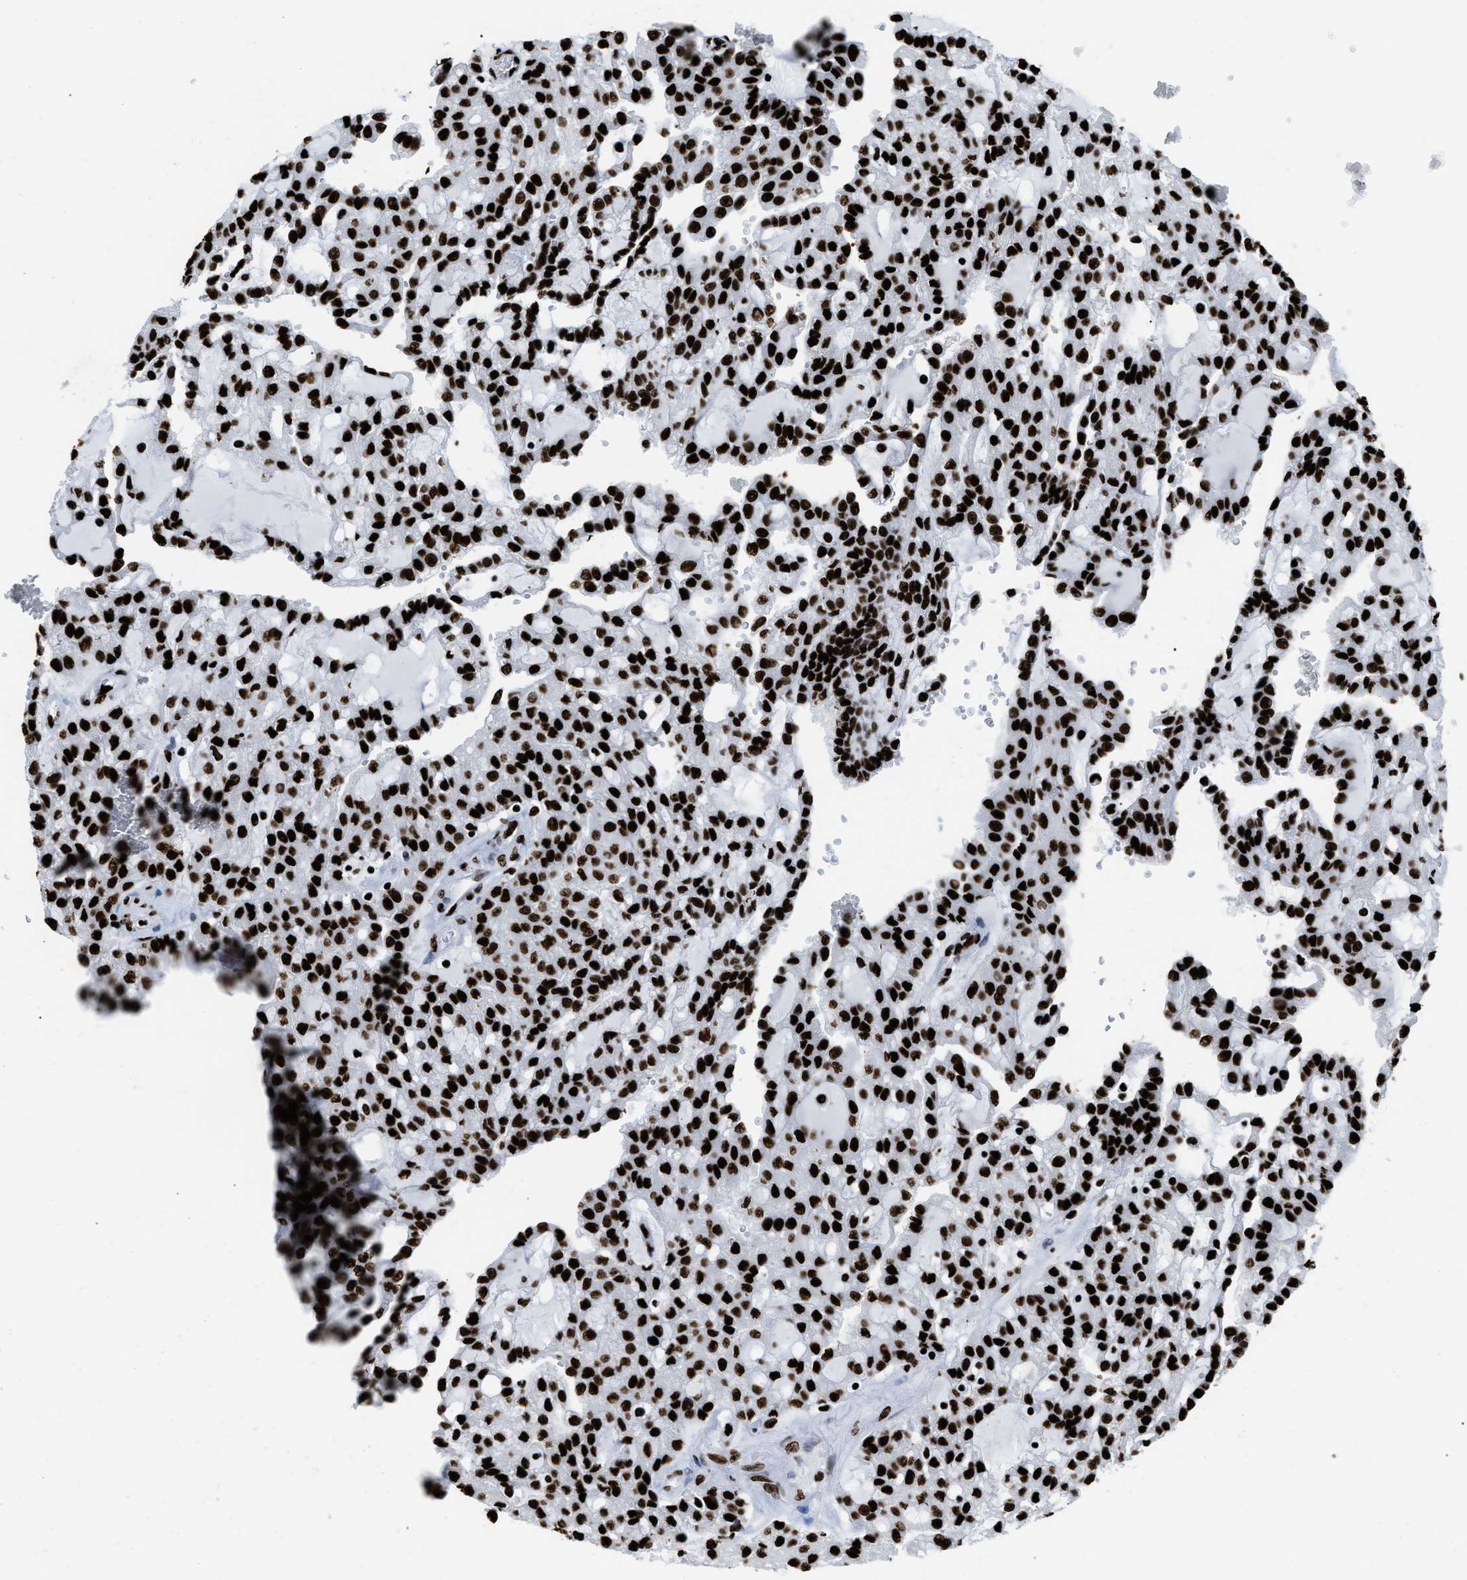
{"staining": {"intensity": "strong", "quantity": ">75%", "location": "nuclear"}, "tissue": "renal cancer", "cell_type": "Tumor cells", "image_type": "cancer", "snomed": [{"axis": "morphology", "description": "Adenocarcinoma, NOS"}, {"axis": "topography", "description": "Kidney"}], "caption": "A brown stain labels strong nuclear positivity of a protein in human renal cancer tumor cells.", "gene": "HNRNPM", "patient": {"sex": "male", "age": 63}}